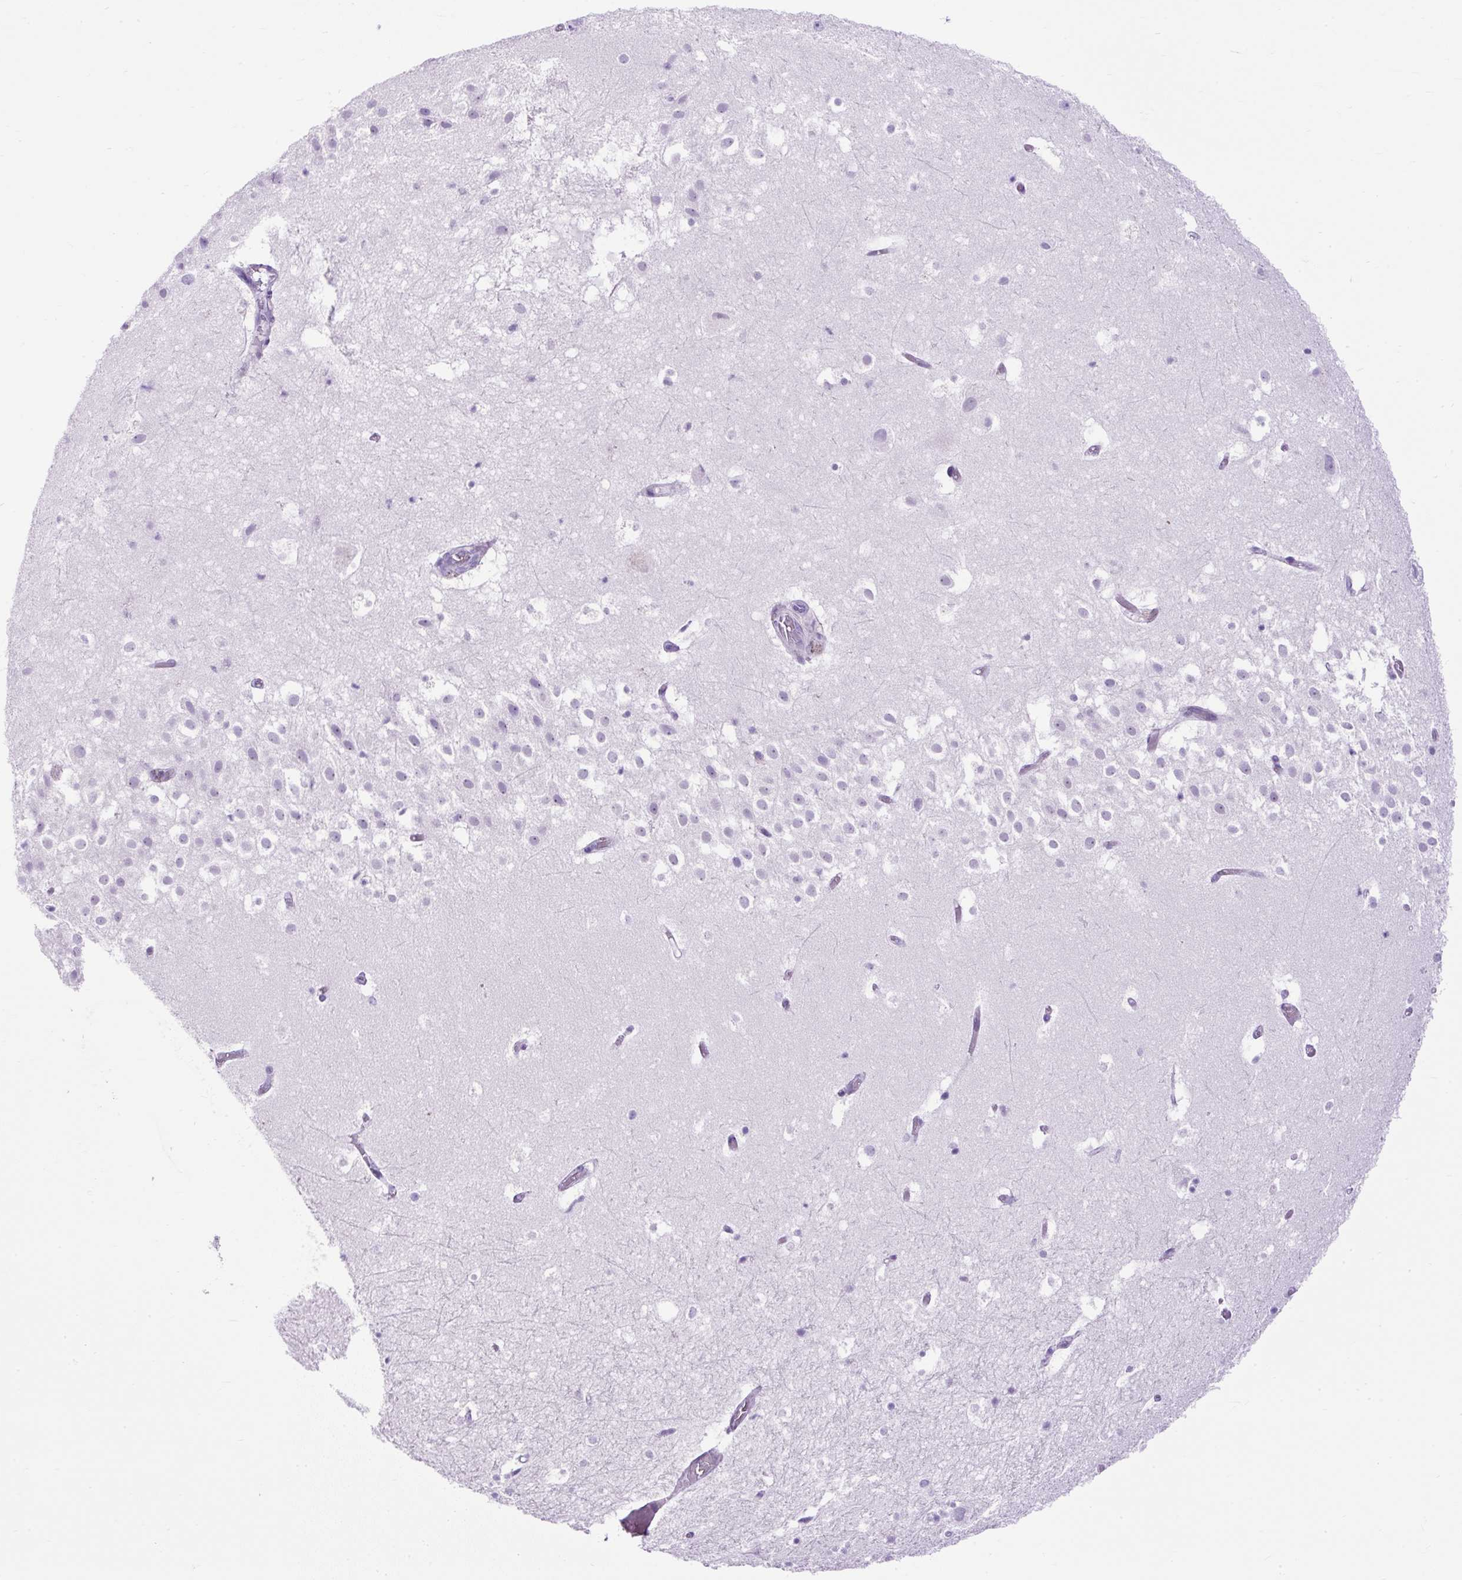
{"staining": {"intensity": "negative", "quantity": "none", "location": "none"}, "tissue": "hippocampus", "cell_type": "Glial cells", "image_type": "normal", "snomed": [{"axis": "morphology", "description": "Normal tissue, NOS"}, {"axis": "topography", "description": "Hippocampus"}], "caption": "There is no significant positivity in glial cells of hippocampus. (DAB immunohistochemistry visualized using brightfield microscopy, high magnification).", "gene": "UPP1", "patient": {"sex": "female", "age": 52}}